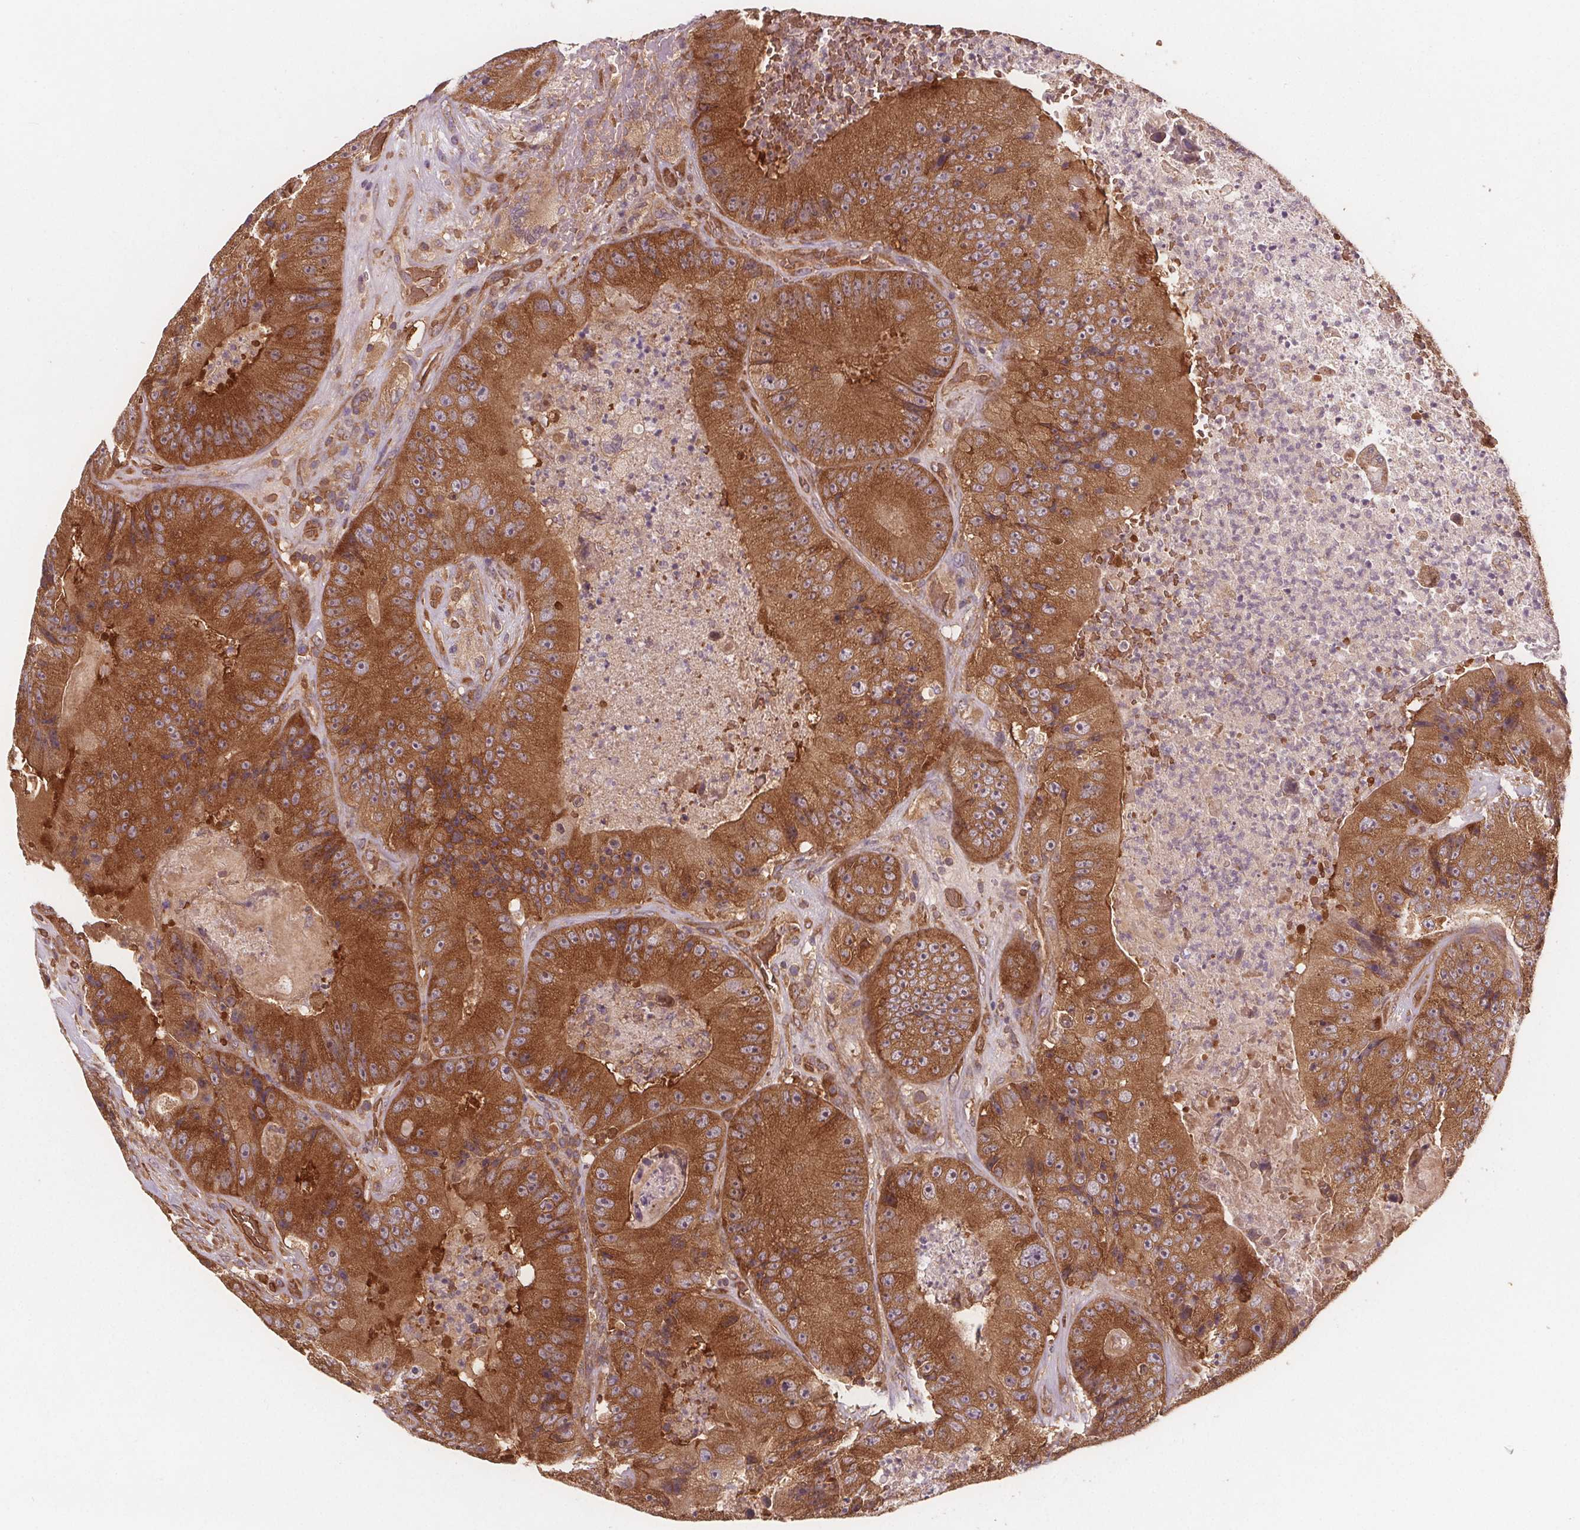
{"staining": {"intensity": "moderate", "quantity": ">75%", "location": "cytoplasmic/membranous"}, "tissue": "colorectal cancer", "cell_type": "Tumor cells", "image_type": "cancer", "snomed": [{"axis": "morphology", "description": "Adenocarcinoma, NOS"}, {"axis": "topography", "description": "Colon"}], "caption": "About >75% of tumor cells in human adenocarcinoma (colorectal) show moderate cytoplasmic/membranous protein staining as visualized by brown immunohistochemical staining.", "gene": "EIF3D", "patient": {"sex": "female", "age": 86}}